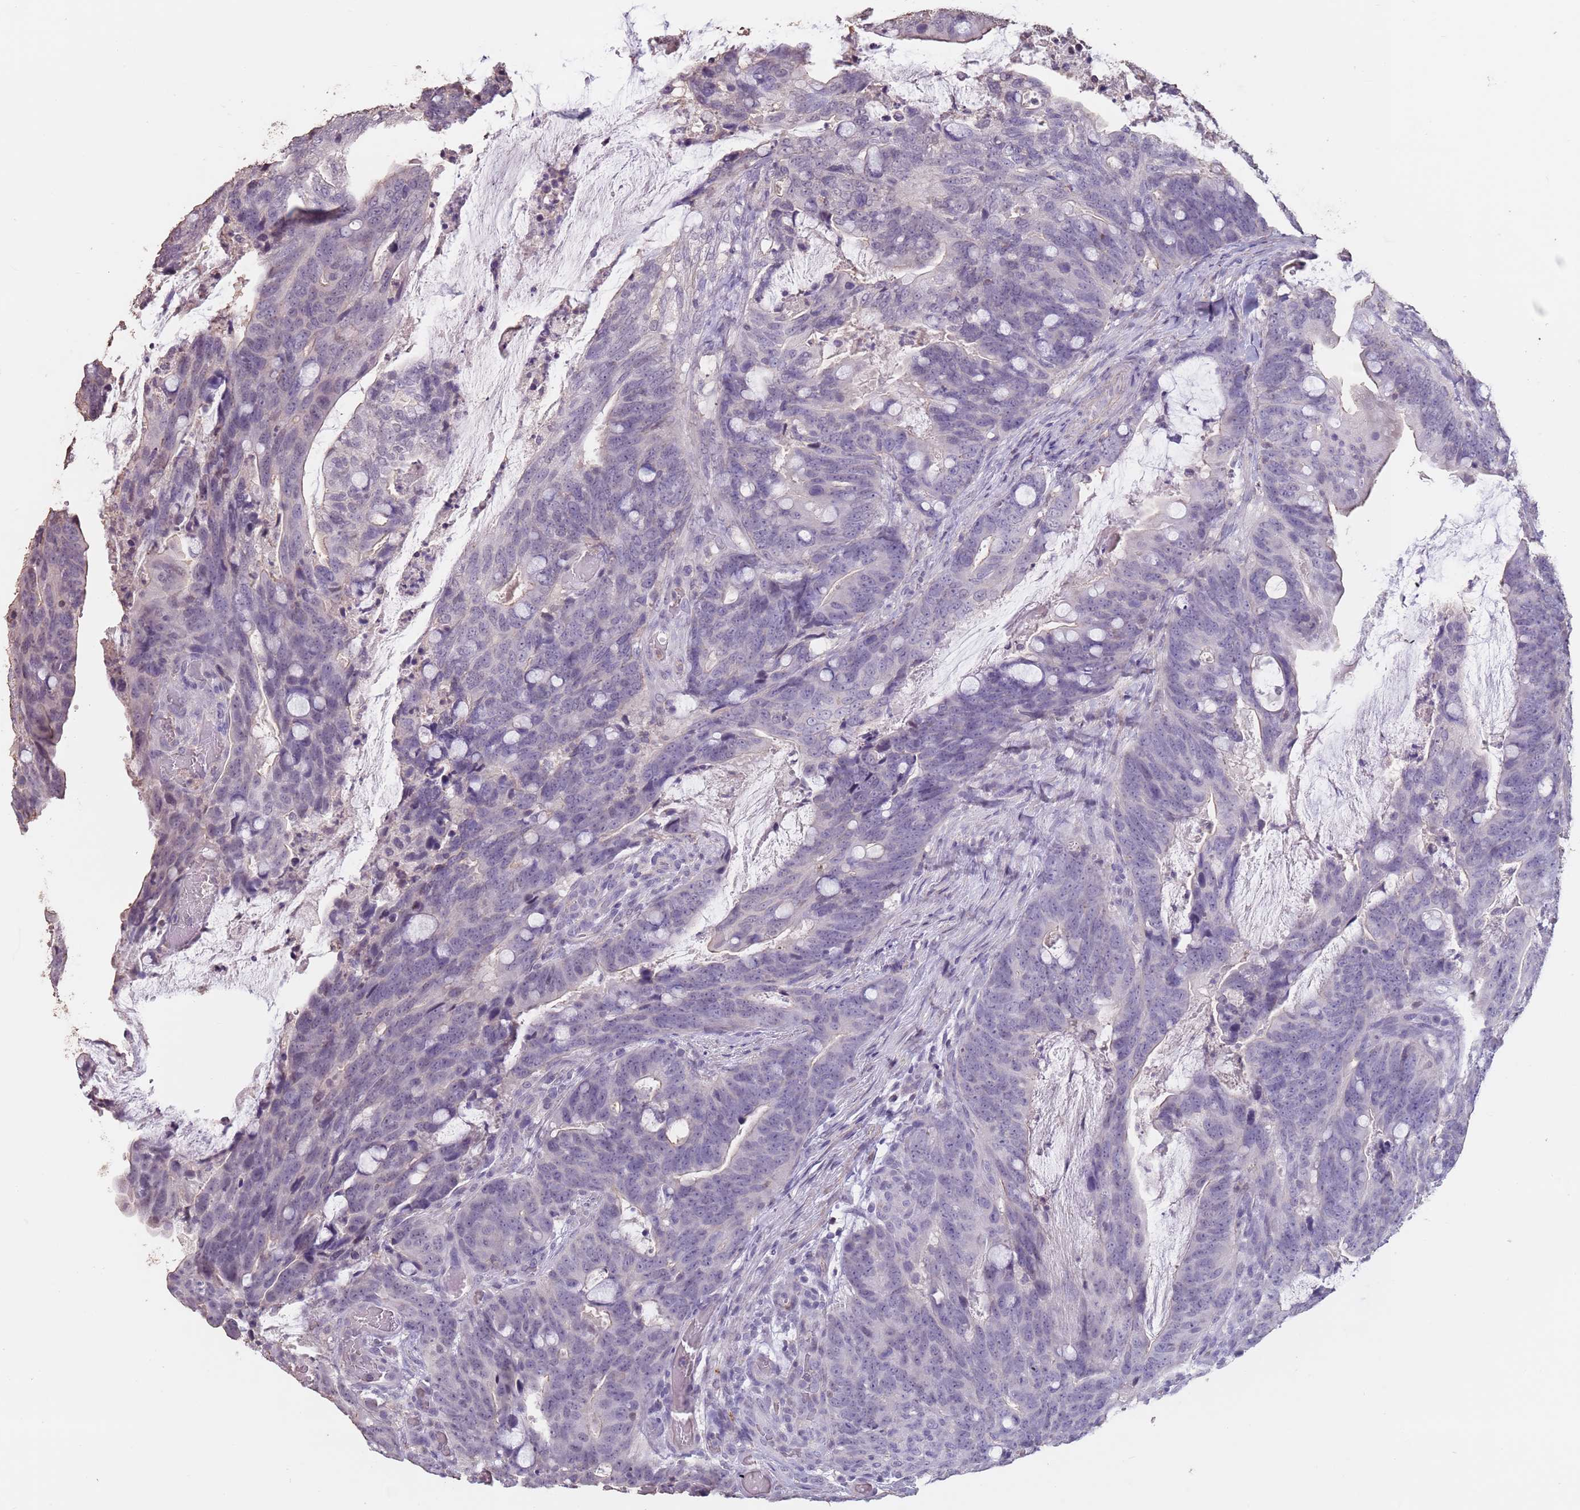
{"staining": {"intensity": "negative", "quantity": "none", "location": "none"}, "tissue": "colorectal cancer", "cell_type": "Tumor cells", "image_type": "cancer", "snomed": [{"axis": "morphology", "description": "Adenocarcinoma, NOS"}, {"axis": "topography", "description": "Colon"}], "caption": "High magnification brightfield microscopy of colorectal cancer stained with DAB (brown) and counterstained with hematoxylin (blue): tumor cells show no significant staining.", "gene": "SUN5", "patient": {"sex": "female", "age": 82}}